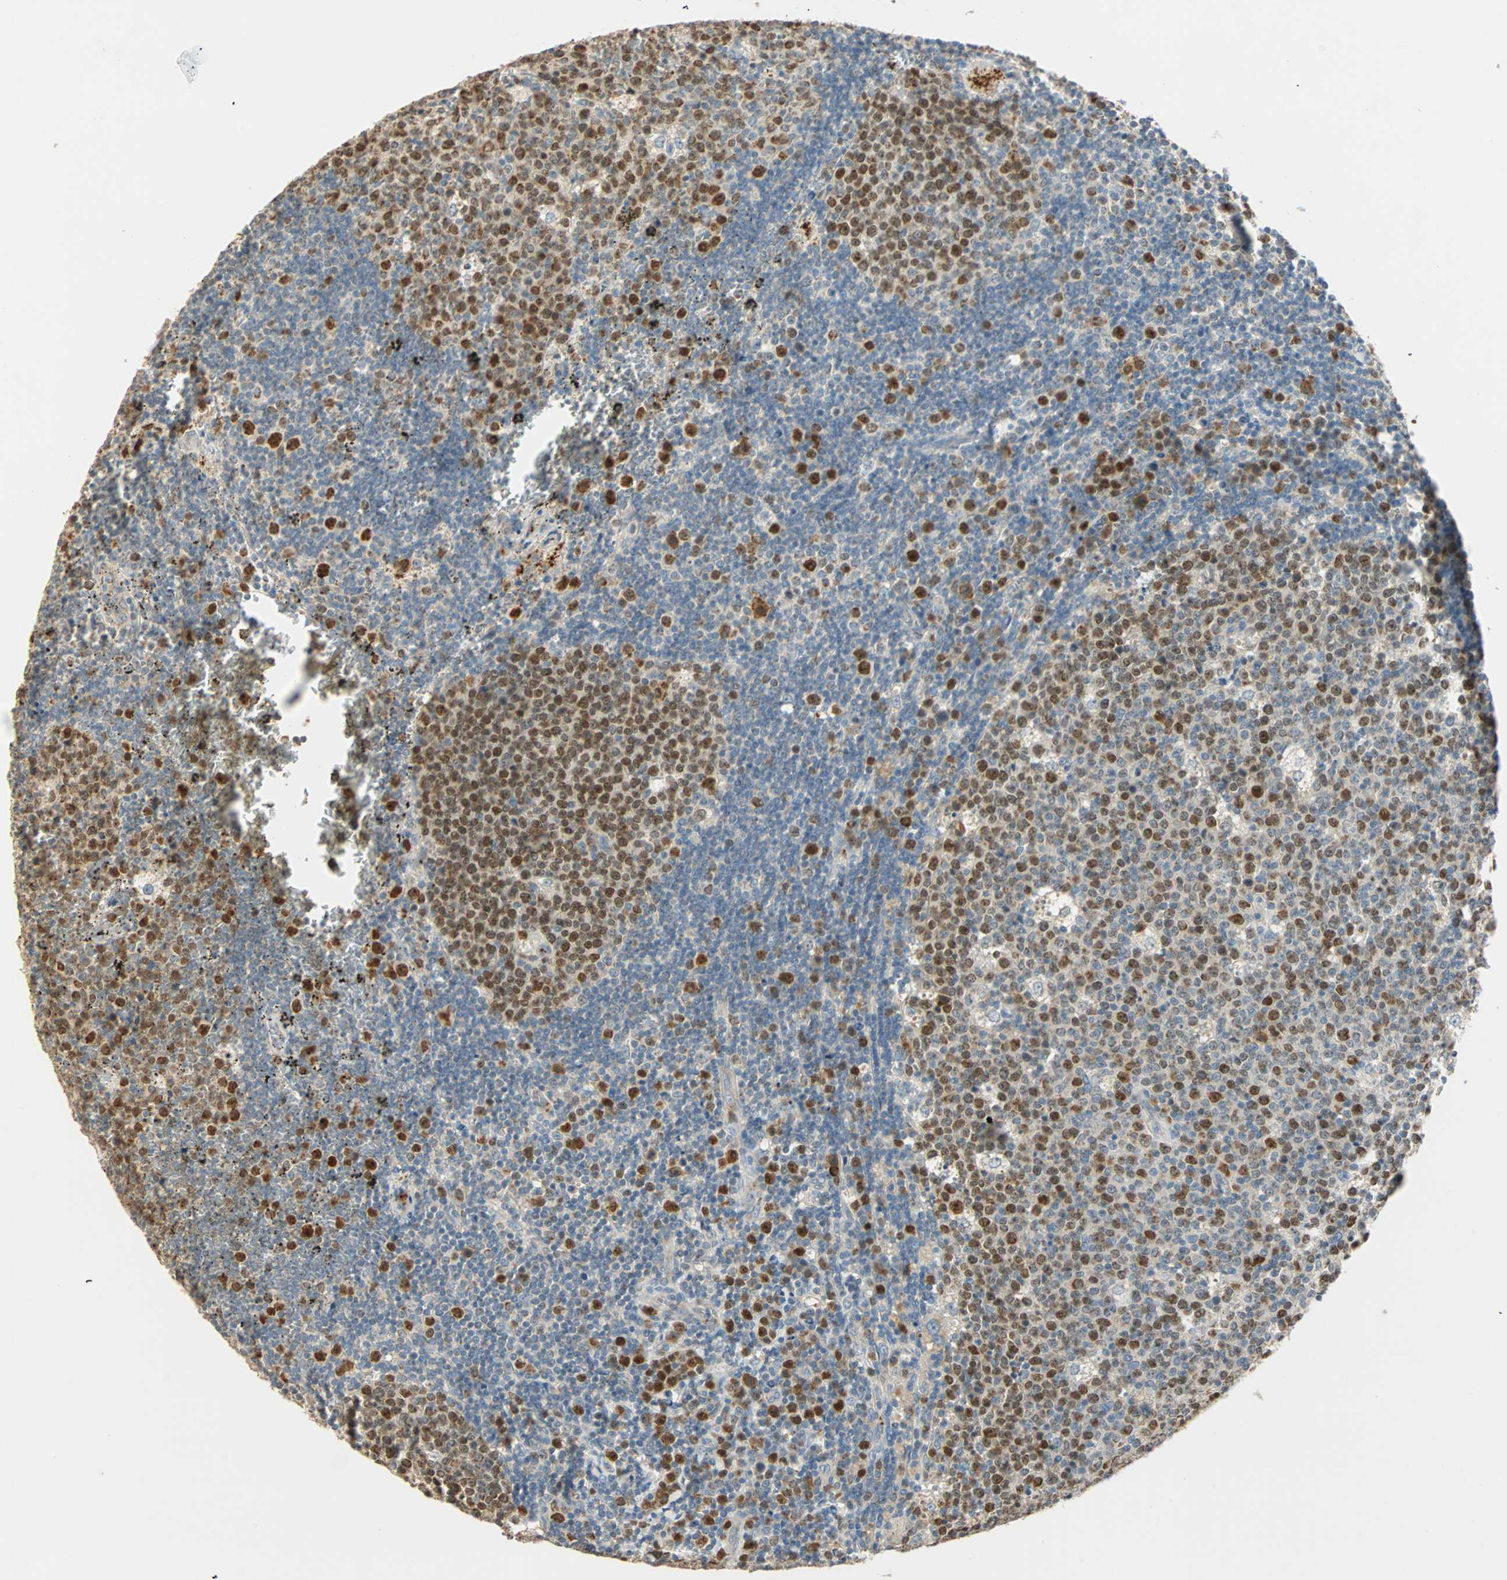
{"staining": {"intensity": "strong", "quantity": "25%-75%", "location": "nuclear"}, "tissue": "lymph node", "cell_type": "Germinal center cells", "image_type": "normal", "snomed": [{"axis": "morphology", "description": "Normal tissue, NOS"}, {"axis": "topography", "description": "Lymph node"}, {"axis": "topography", "description": "Salivary gland"}], "caption": "This photomicrograph demonstrates immunohistochemistry staining of unremarkable lymph node, with high strong nuclear expression in about 25%-75% of germinal center cells.", "gene": "RAD18", "patient": {"sex": "male", "age": 8}}